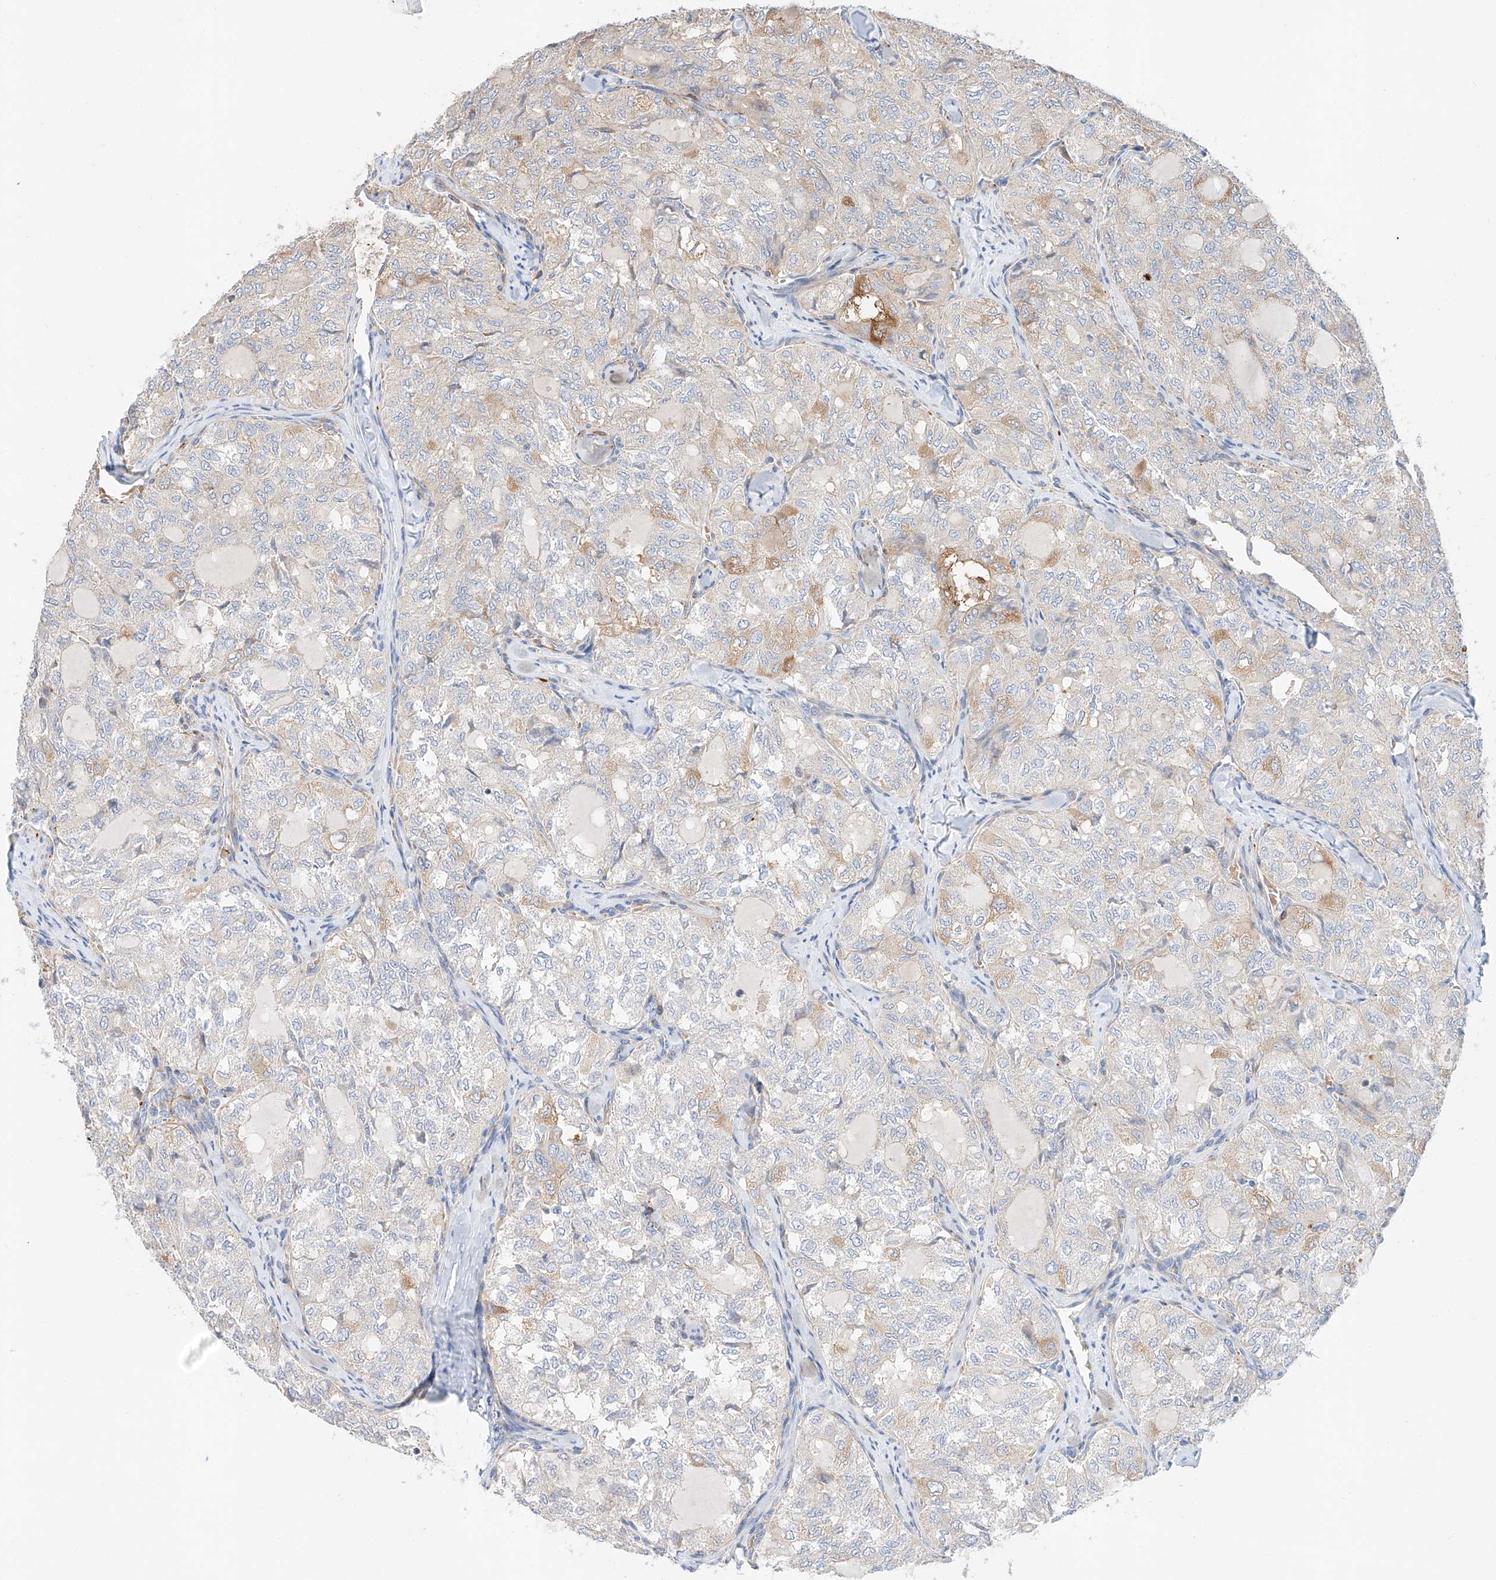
{"staining": {"intensity": "moderate", "quantity": "<25%", "location": "cytoplasmic/membranous"}, "tissue": "thyroid cancer", "cell_type": "Tumor cells", "image_type": "cancer", "snomed": [{"axis": "morphology", "description": "Follicular adenoma carcinoma, NOS"}, {"axis": "topography", "description": "Thyroid gland"}], "caption": "Thyroid cancer (follicular adenoma carcinoma) tissue displays moderate cytoplasmic/membranous staining in about <25% of tumor cells, visualized by immunohistochemistry. (DAB (3,3'-diaminobenzidine) IHC with brightfield microscopy, high magnification).", "gene": "GLMN", "patient": {"sex": "male", "age": 75}}